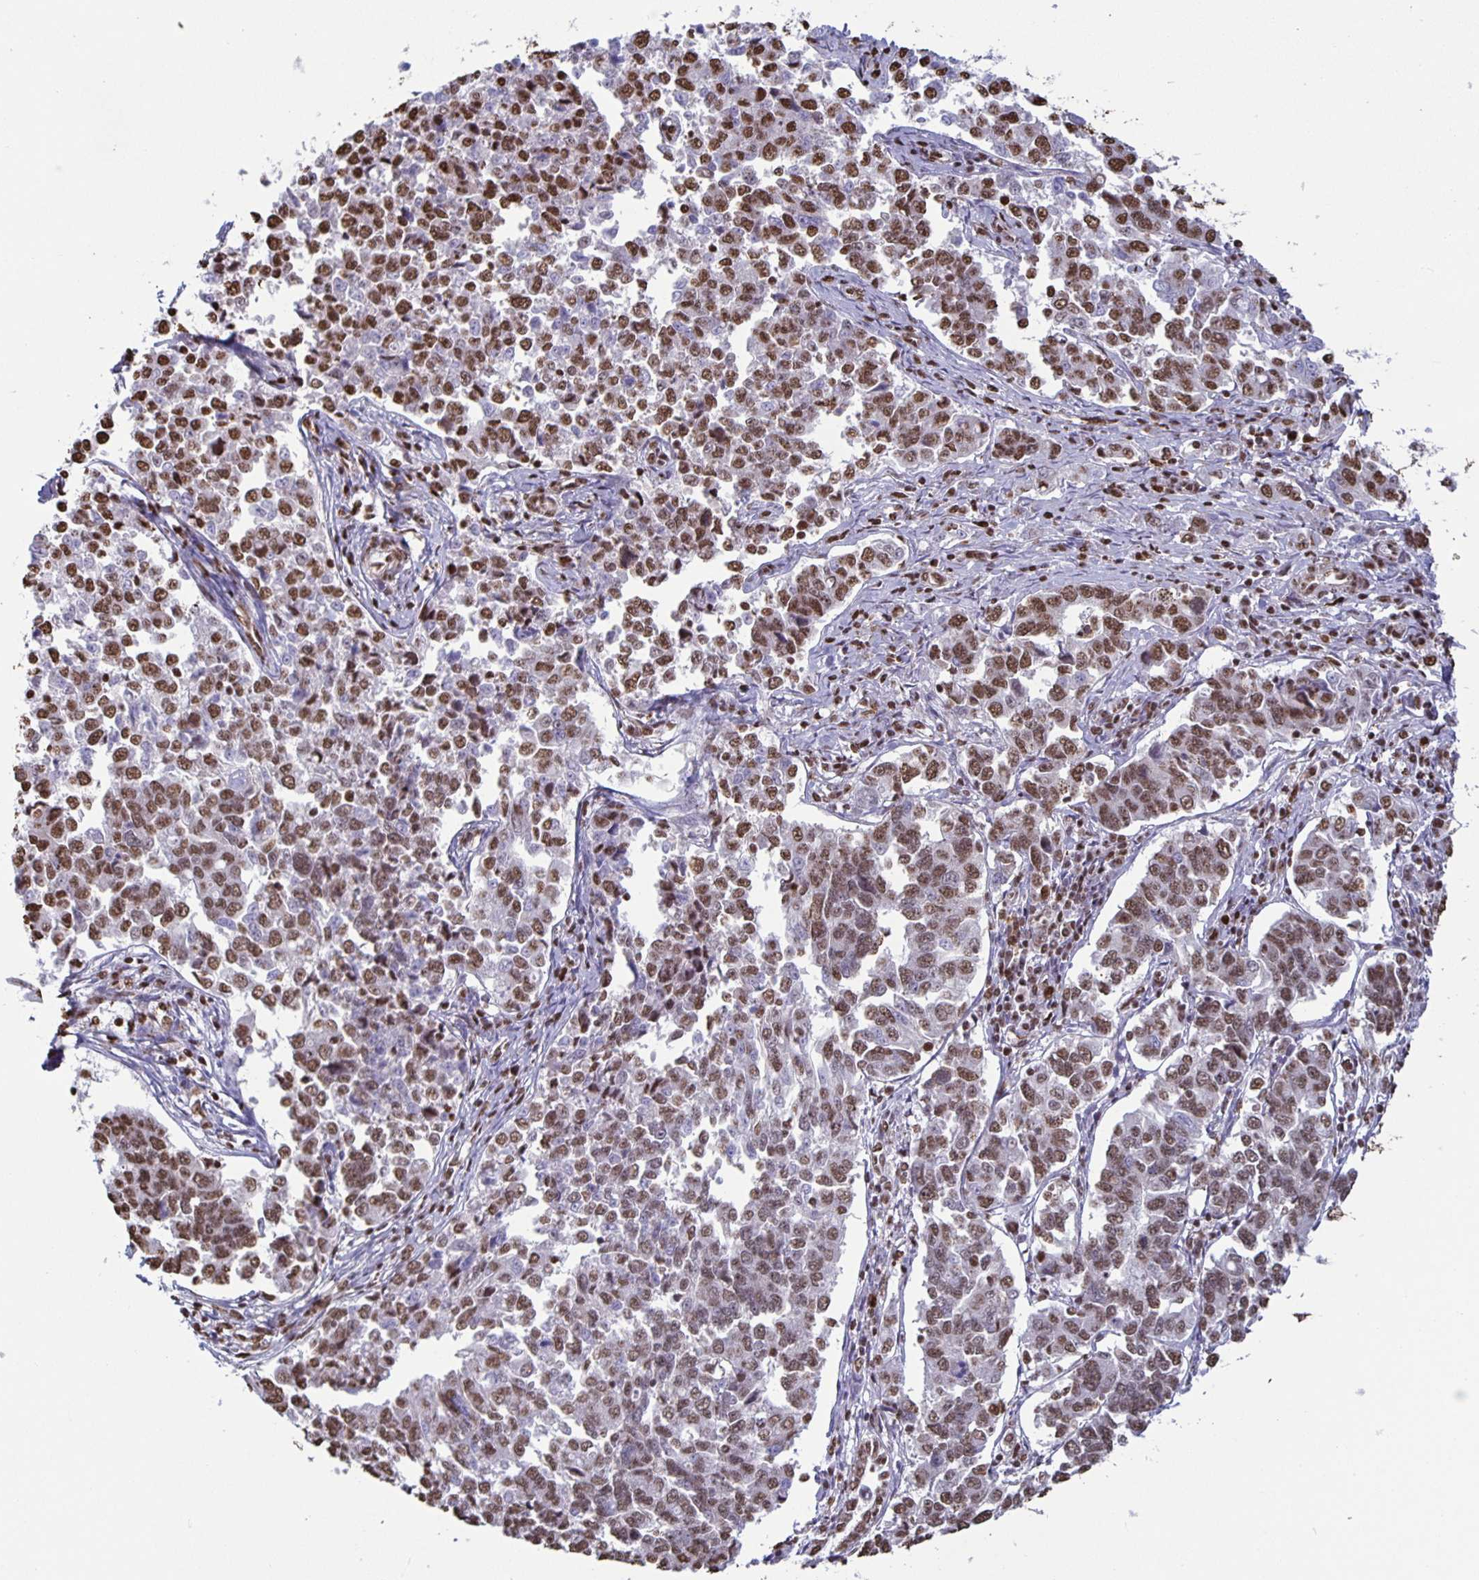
{"staining": {"intensity": "moderate", "quantity": ">75%", "location": "nuclear"}, "tissue": "endometrial cancer", "cell_type": "Tumor cells", "image_type": "cancer", "snomed": [{"axis": "morphology", "description": "Adenocarcinoma, NOS"}, {"axis": "topography", "description": "Endometrium"}], "caption": "IHC (DAB) staining of human endometrial cancer exhibits moderate nuclear protein staining in approximately >75% of tumor cells.", "gene": "DUT", "patient": {"sex": "female", "age": 43}}